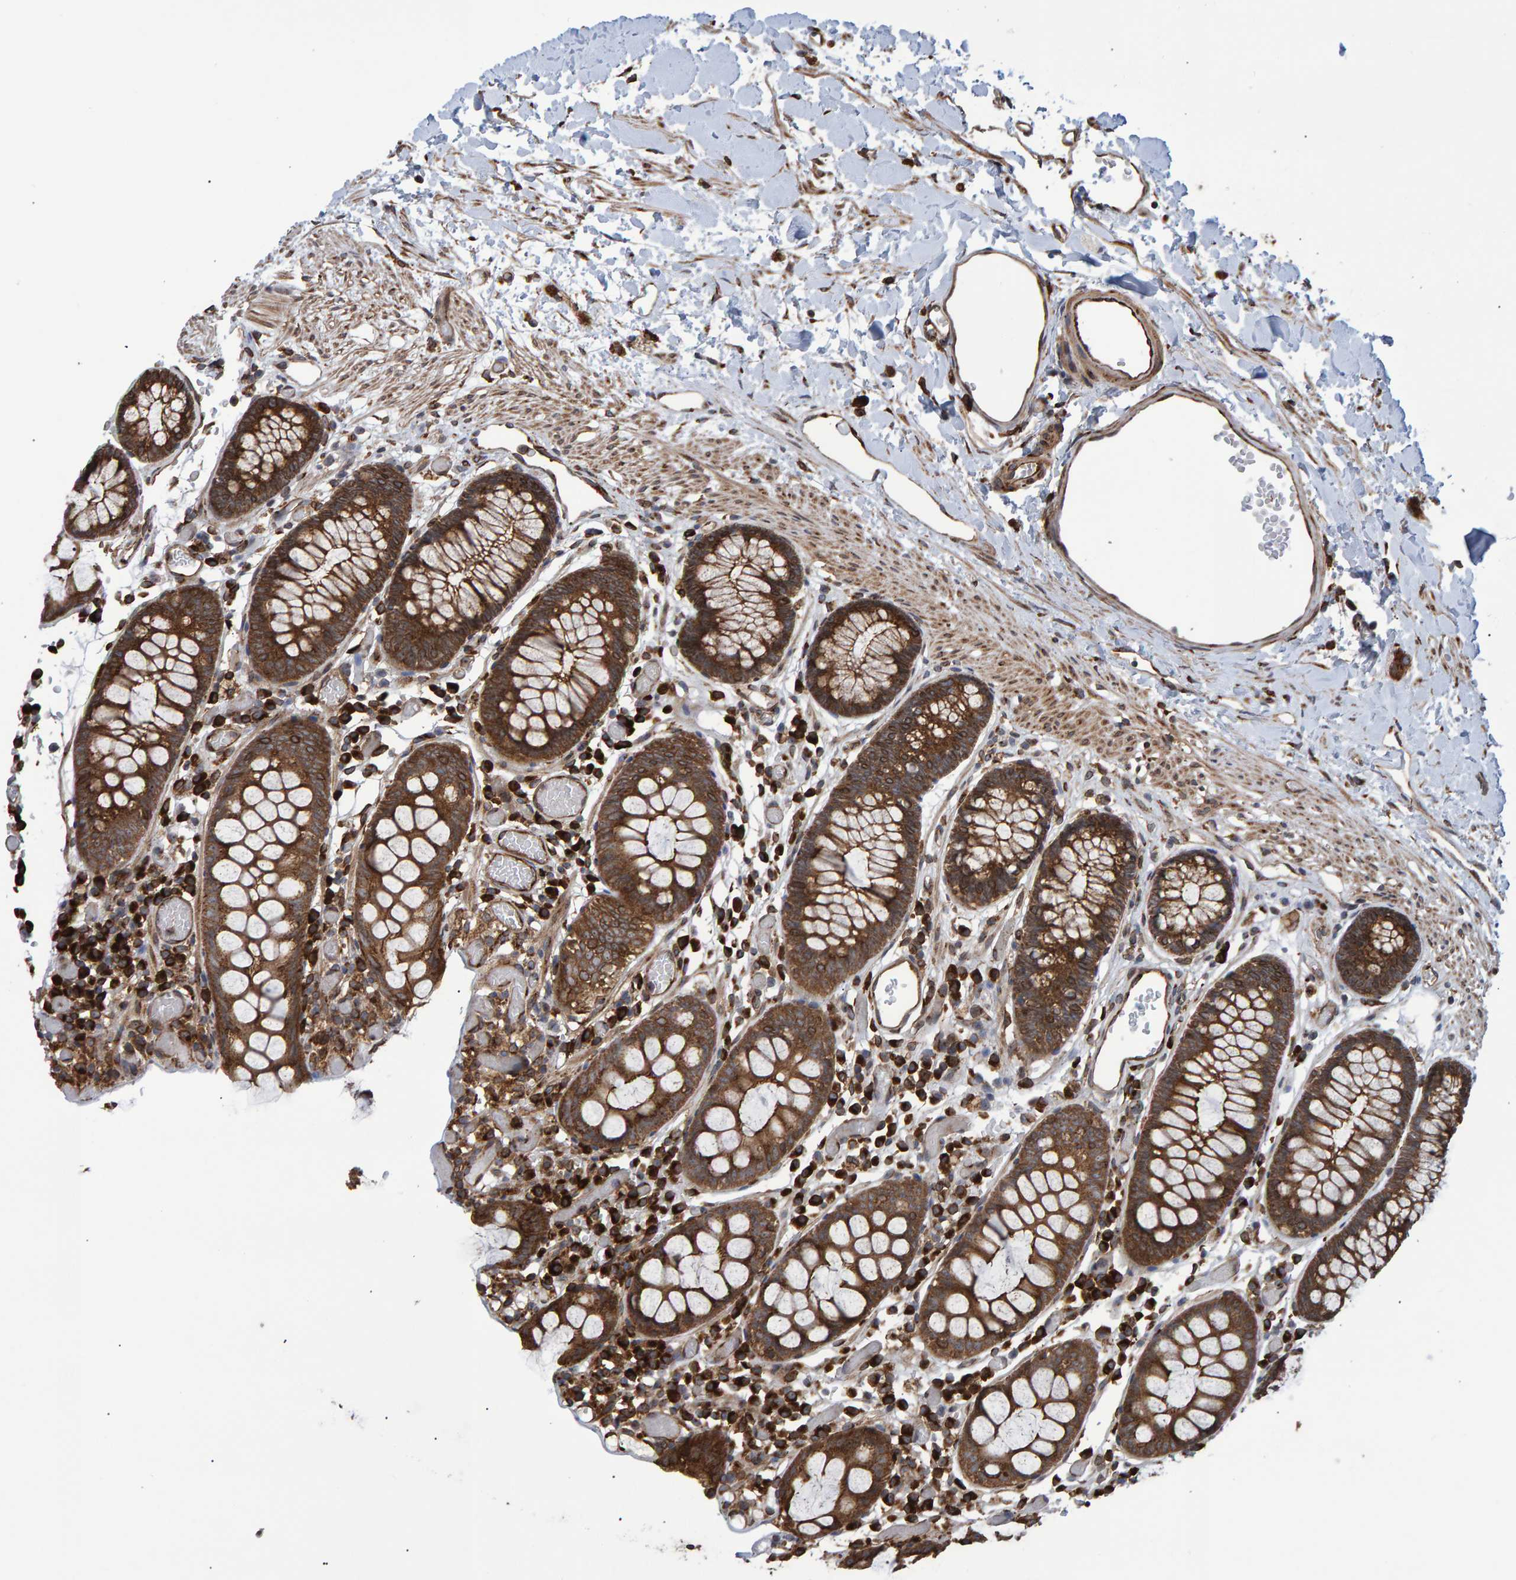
{"staining": {"intensity": "strong", "quantity": ">75%", "location": "cytoplasmic/membranous"}, "tissue": "colon", "cell_type": "Endothelial cells", "image_type": "normal", "snomed": [{"axis": "morphology", "description": "Normal tissue, NOS"}, {"axis": "topography", "description": "Colon"}], "caption": "The image demonstrates a brown stain indicating the presence of a protein in the cytoplasmic/membranous of endothelial cells in colon. (brown staining indicates protein expression, while blue staining denotes nuclei).", "gene": "FAM117A", "patient": {"sex": "male", "age": 14}}